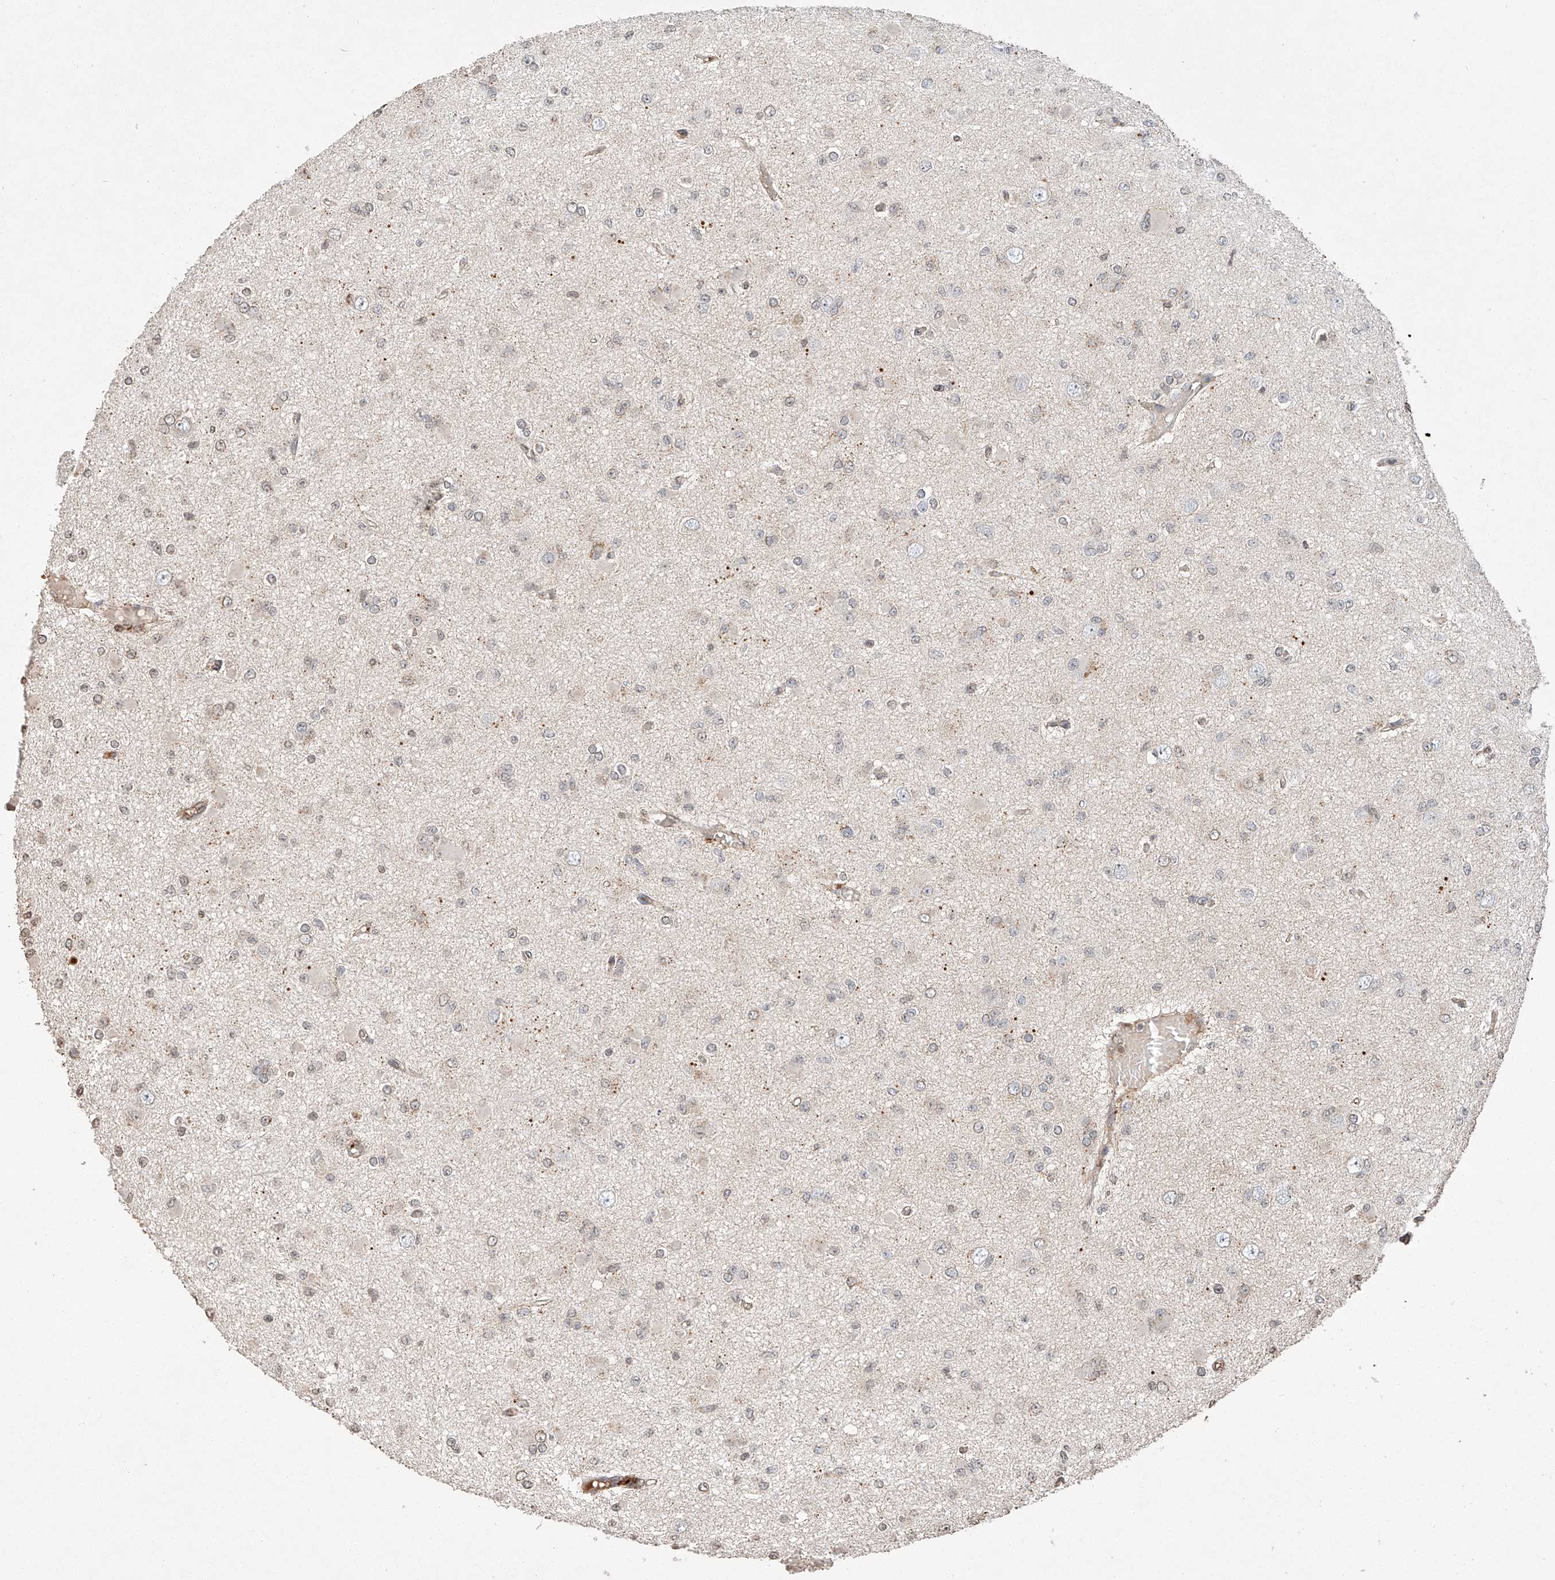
{"staining": {"intensity": "negative", "quantity": "none", "location": "none"}, "tissue": "glioma", "cell_type": "Tumor cells", "image_type": "cancer", "snomed": [{"axis": "morphology", "description": "Glioma, malignant, Low grade"}, {"axis": "topography", "description": "Brain"}], "caption": "Malignant glioma (low-grade) was stained to show a protein in brown. There is no significant positivity in tumor cells.", "gene": "ARHGAP33", "patient": {"sex": "female", "age": 22}}